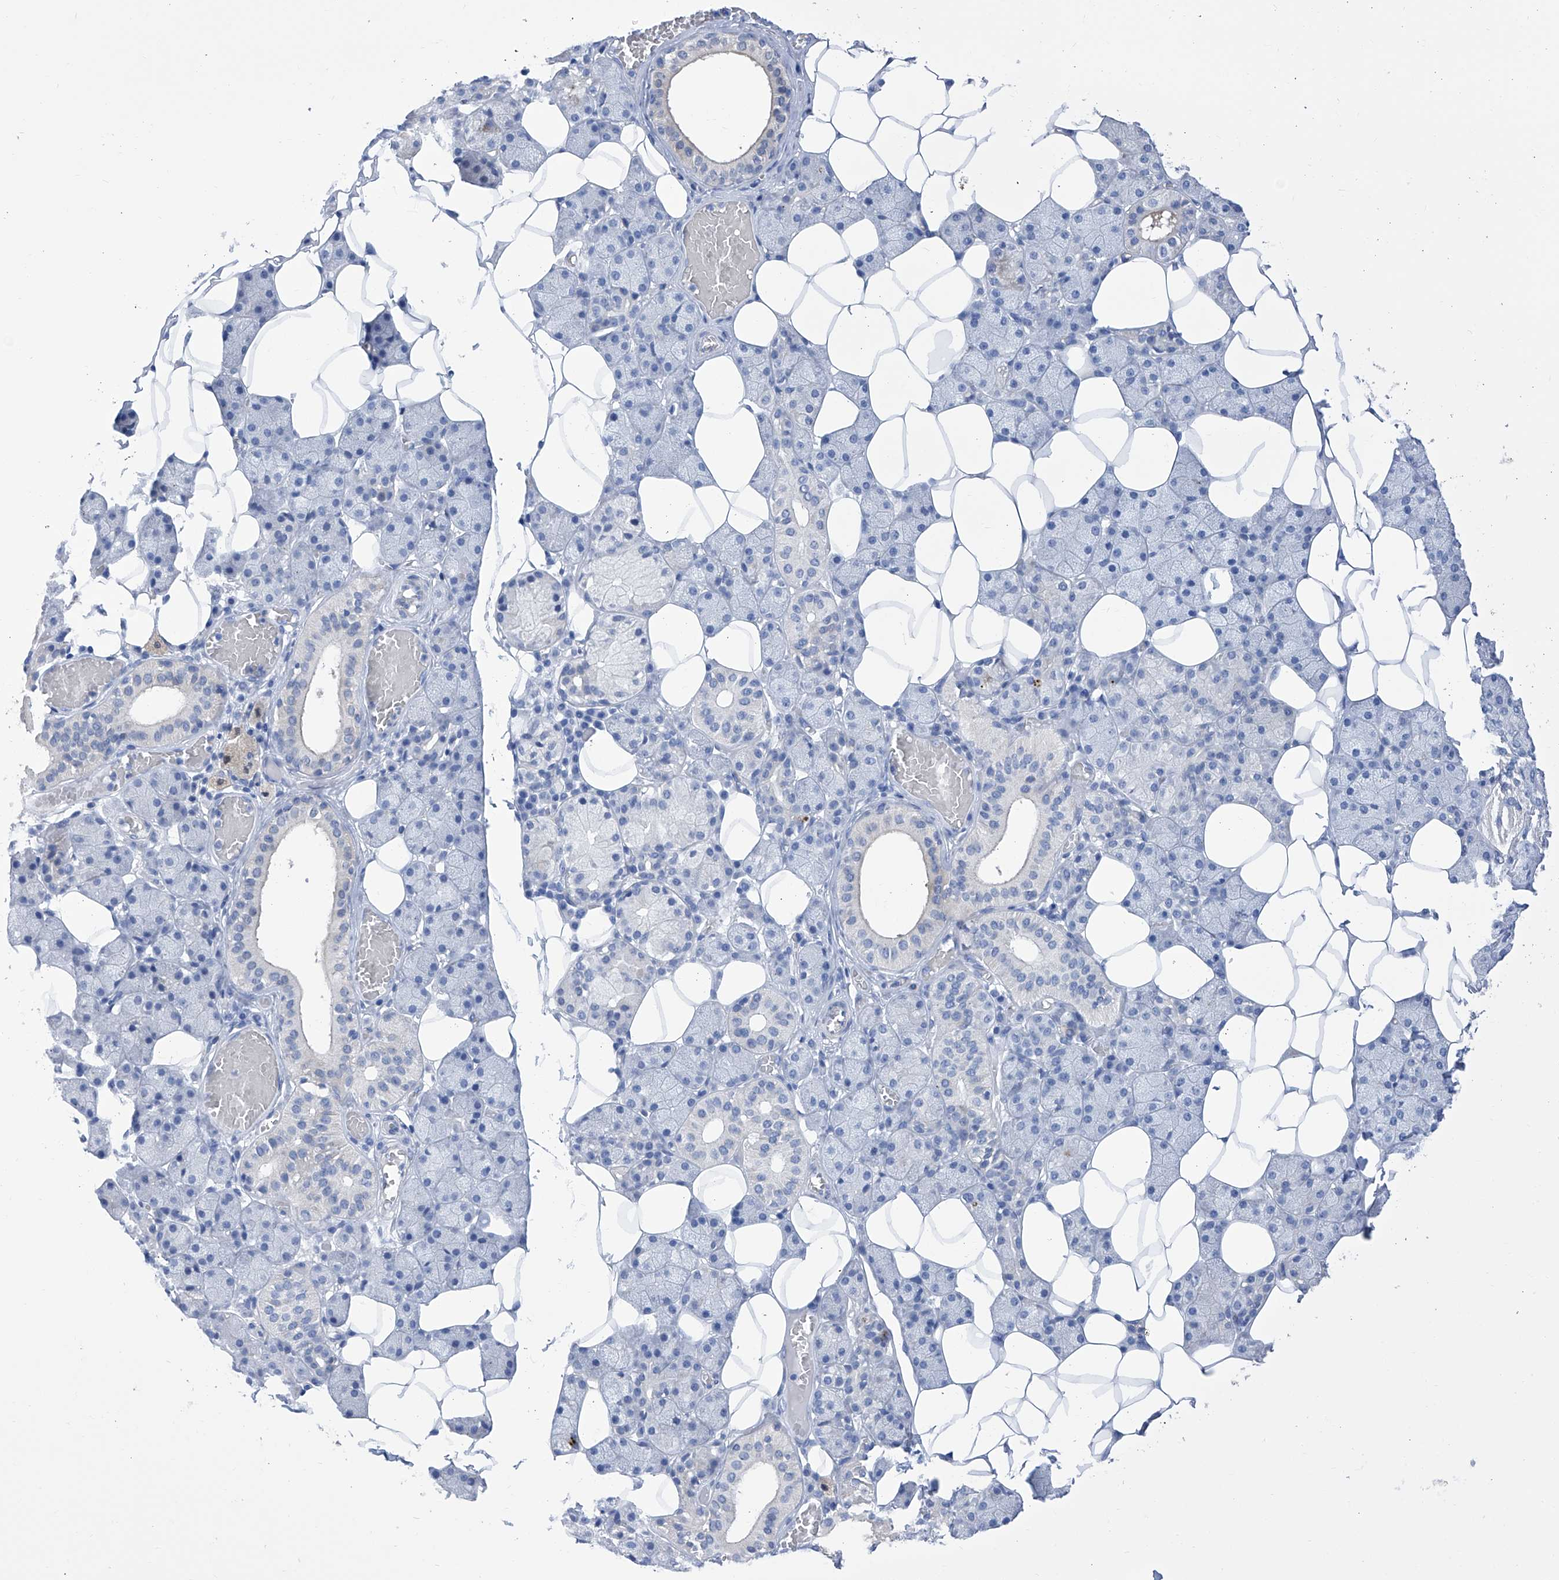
{"staining": {"intensity": "negative", "quantity": "none", "location": "none"}, "tissue": "salivary gland", "cell_type": "Glandular cells", "image_type": "normal", "snomed": [{"axis": "morphology", "description": "Normal tissue, NOS"}, {"axis": "topography", "description": "Salivary gland"}], "caption": "This is an immunohistochemistry (IHC) photomicrograph of unremarkable salivary gland. There is no staining in glandular cells.", "gene": "SMS", "patient": {"sex": "female", "age": 33}}